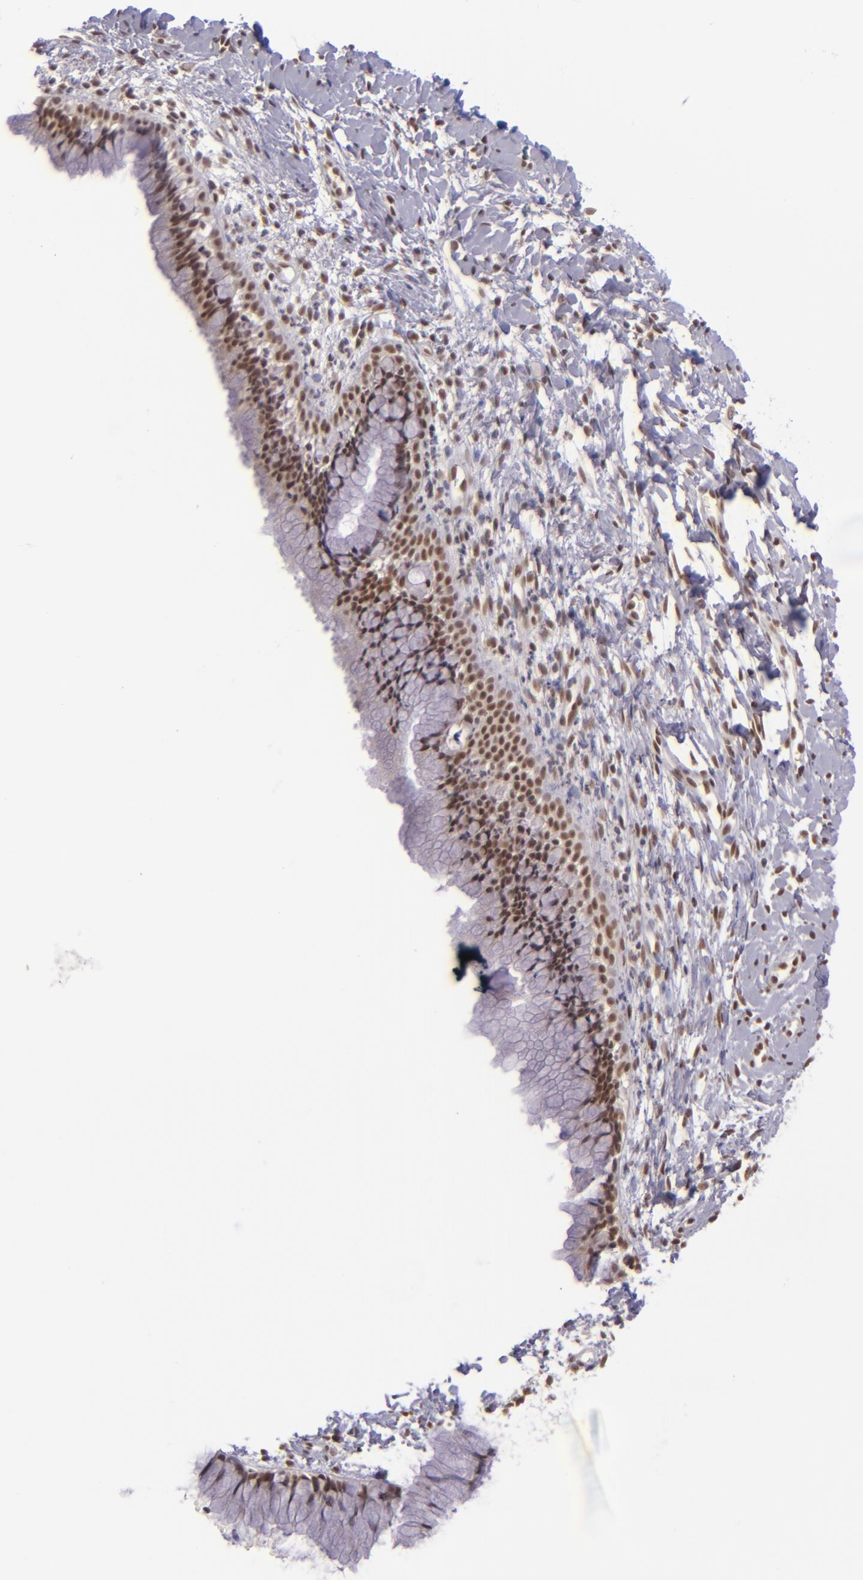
{"staining": {"intensity": "moderate", "quantity": ">75%", "location": "nuclear"}, "tissue": "cervix", "cell_type": "Glandular cells", "image_type": "normal", "snomed": [{"axis": "morphology", "description": "Normal tissue, NOS"}, {"axis": "topography", "description": "Cervix"}], "caption": "Immunohistochemical staining of unremarkable human cervix displays >75% levels of moderate nuclear protein positivity in approximately >75% of glandular cells.", "gene": "ZNF148", "patient": {"sex": "female", "age": 46}}